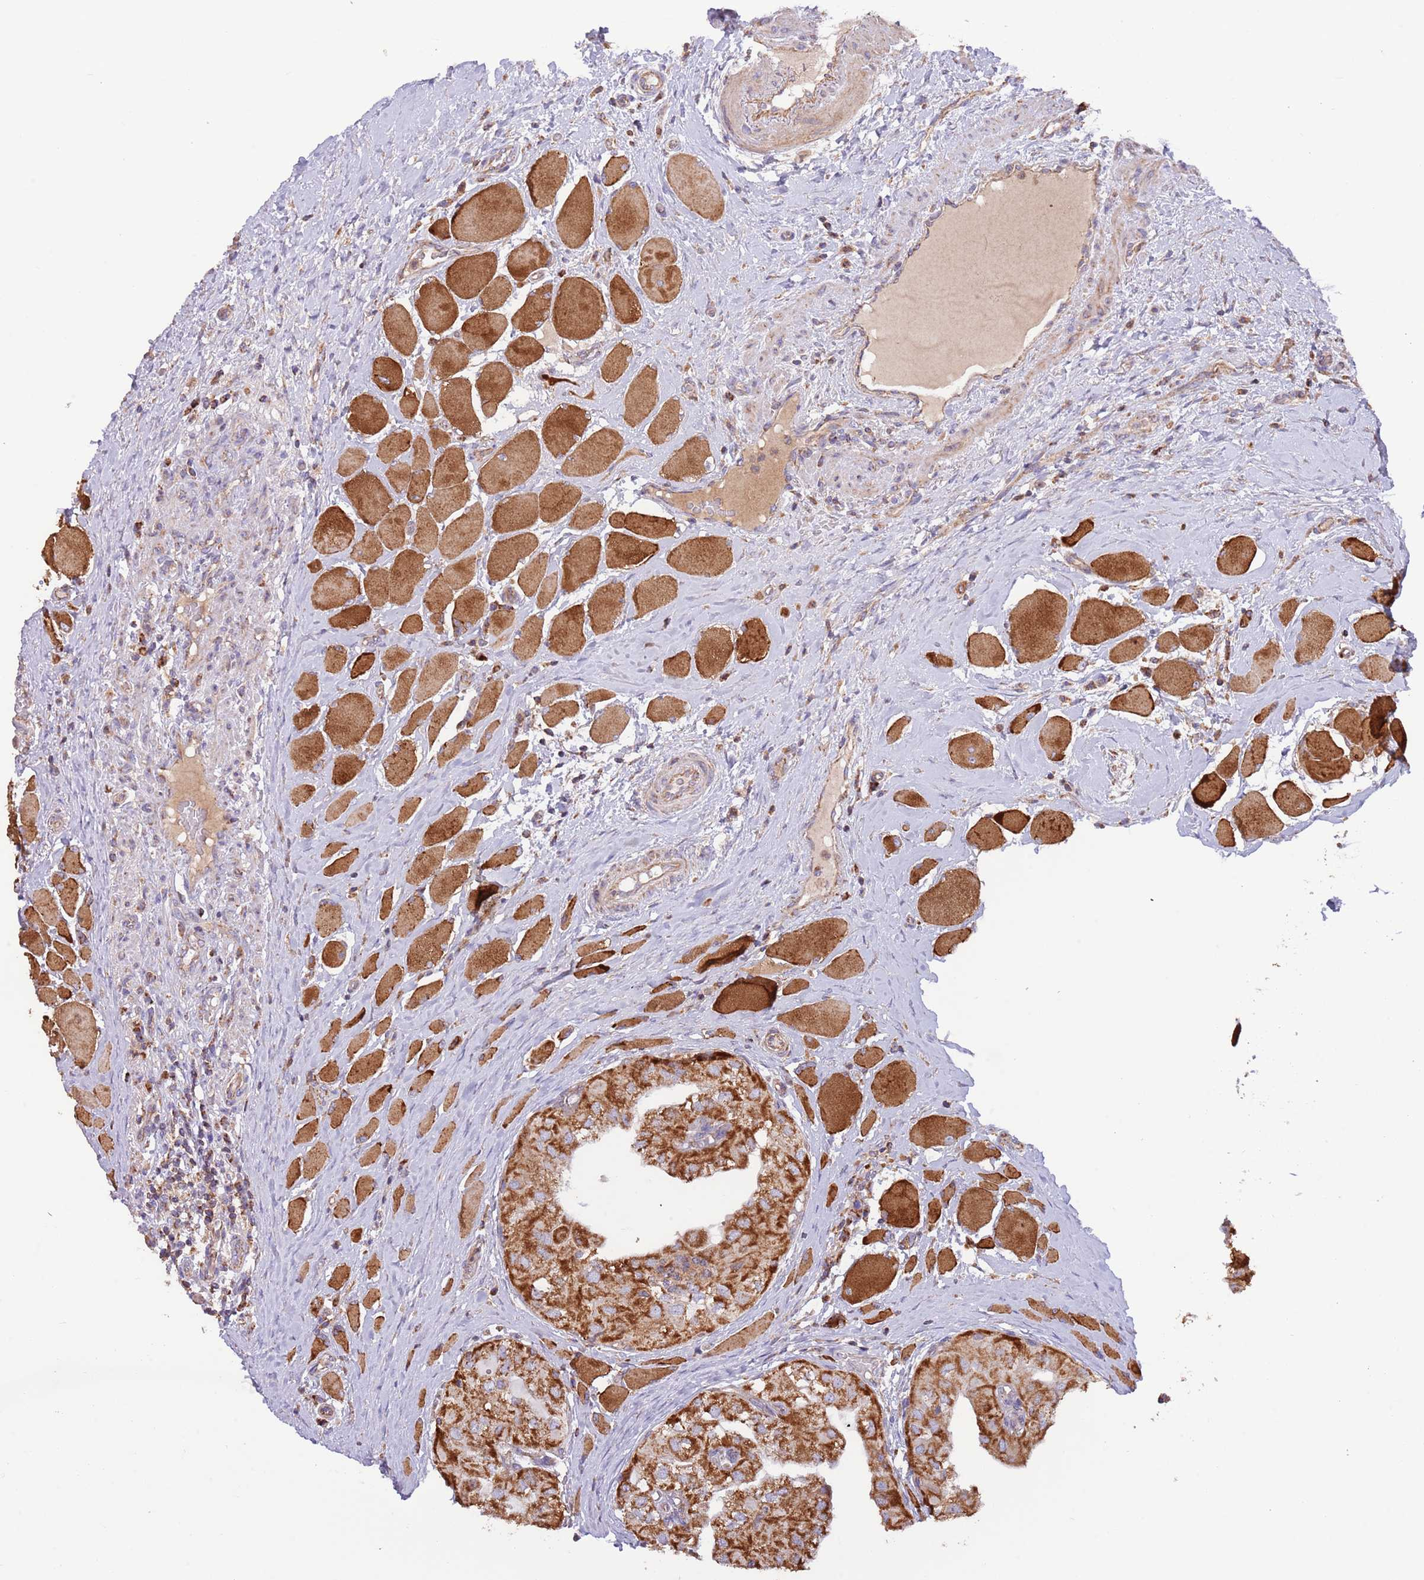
{"staining": {"intensity": "strong", "quantity": ">75%", "location": "cytoplasmic/membranous"}, "tissue": "thyroid cancer", "cell_type": "Tumor cells", "image_type": "cancer", "snomed": [{"axis": "morphology", "description": "Papillary adenocarcinoma, NOS"}, {"axis": "topography", "description": "Thyroid gland"}], "caption": "High-magnification brightfield microscopy of thyroid cancer (papillary adenocarcinoma) stained with DAB (3,3'-diaminobenzidine) (brown) and counterstained with hematoxylin (blue). tumor cells exhibit strong cytoplasmic/membranous staining is seen in approximately>75% of cells. (DAB (3,3'-diaminobenzidine) = brown stain, brightfield microscopy at high magnification).", "gene": "DNAJA3", "patient": {"sex": "female", "age": 59}}